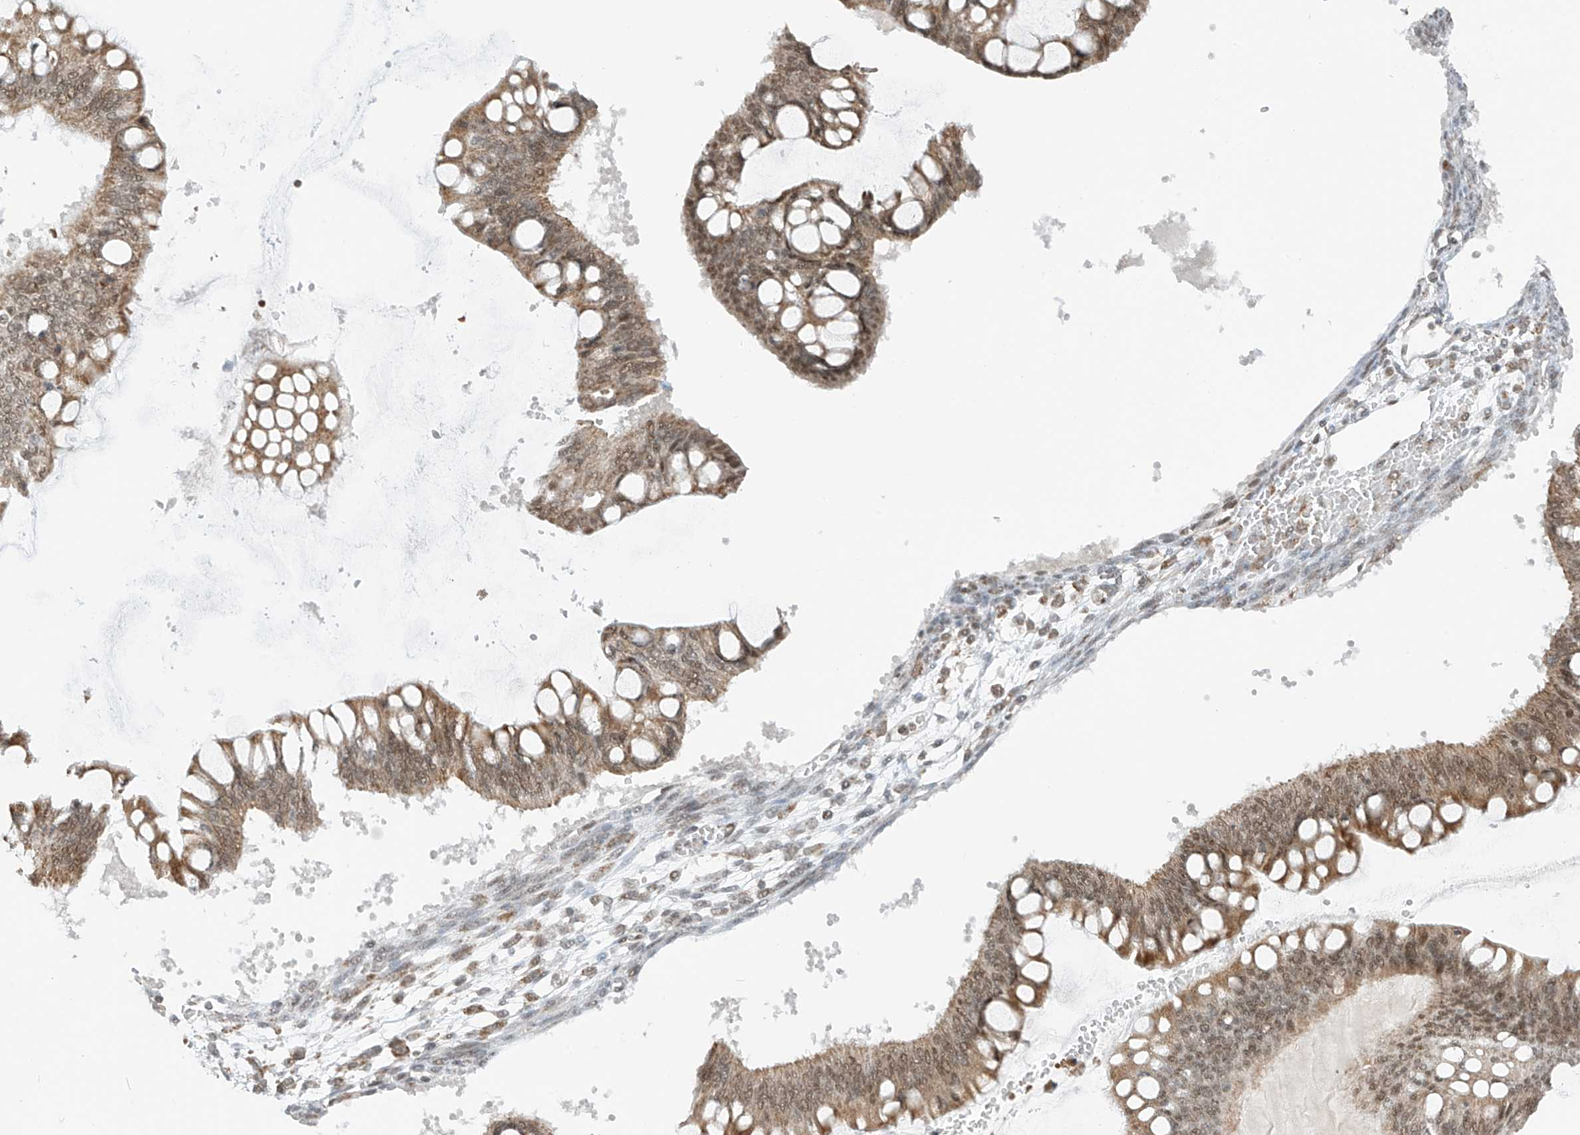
{"staining": {"intensity": "moderate", "quantity": ">75%", "location": "cytoplasmic/membranous,nuclear"}, "tissue": "ovarian cancer", "cell_type": "Tumor cells", "image_type": "cancer", "snomed": [{"axis": "morphology", "description": "Cystadenocarcinoma, mucinous, NOS"}, {"axis": "topography", "description": "Ovary"}], "caption": "Protein positivity by IHC exhibits moderate cytoplasmic/membranous and nuclear expression in approximately >75% of tumor cells in mucinous cystadenocarcinoma (ovarian).", "gene": "AURKAIP1", "patient": {"sex": "female", "age": 73}}